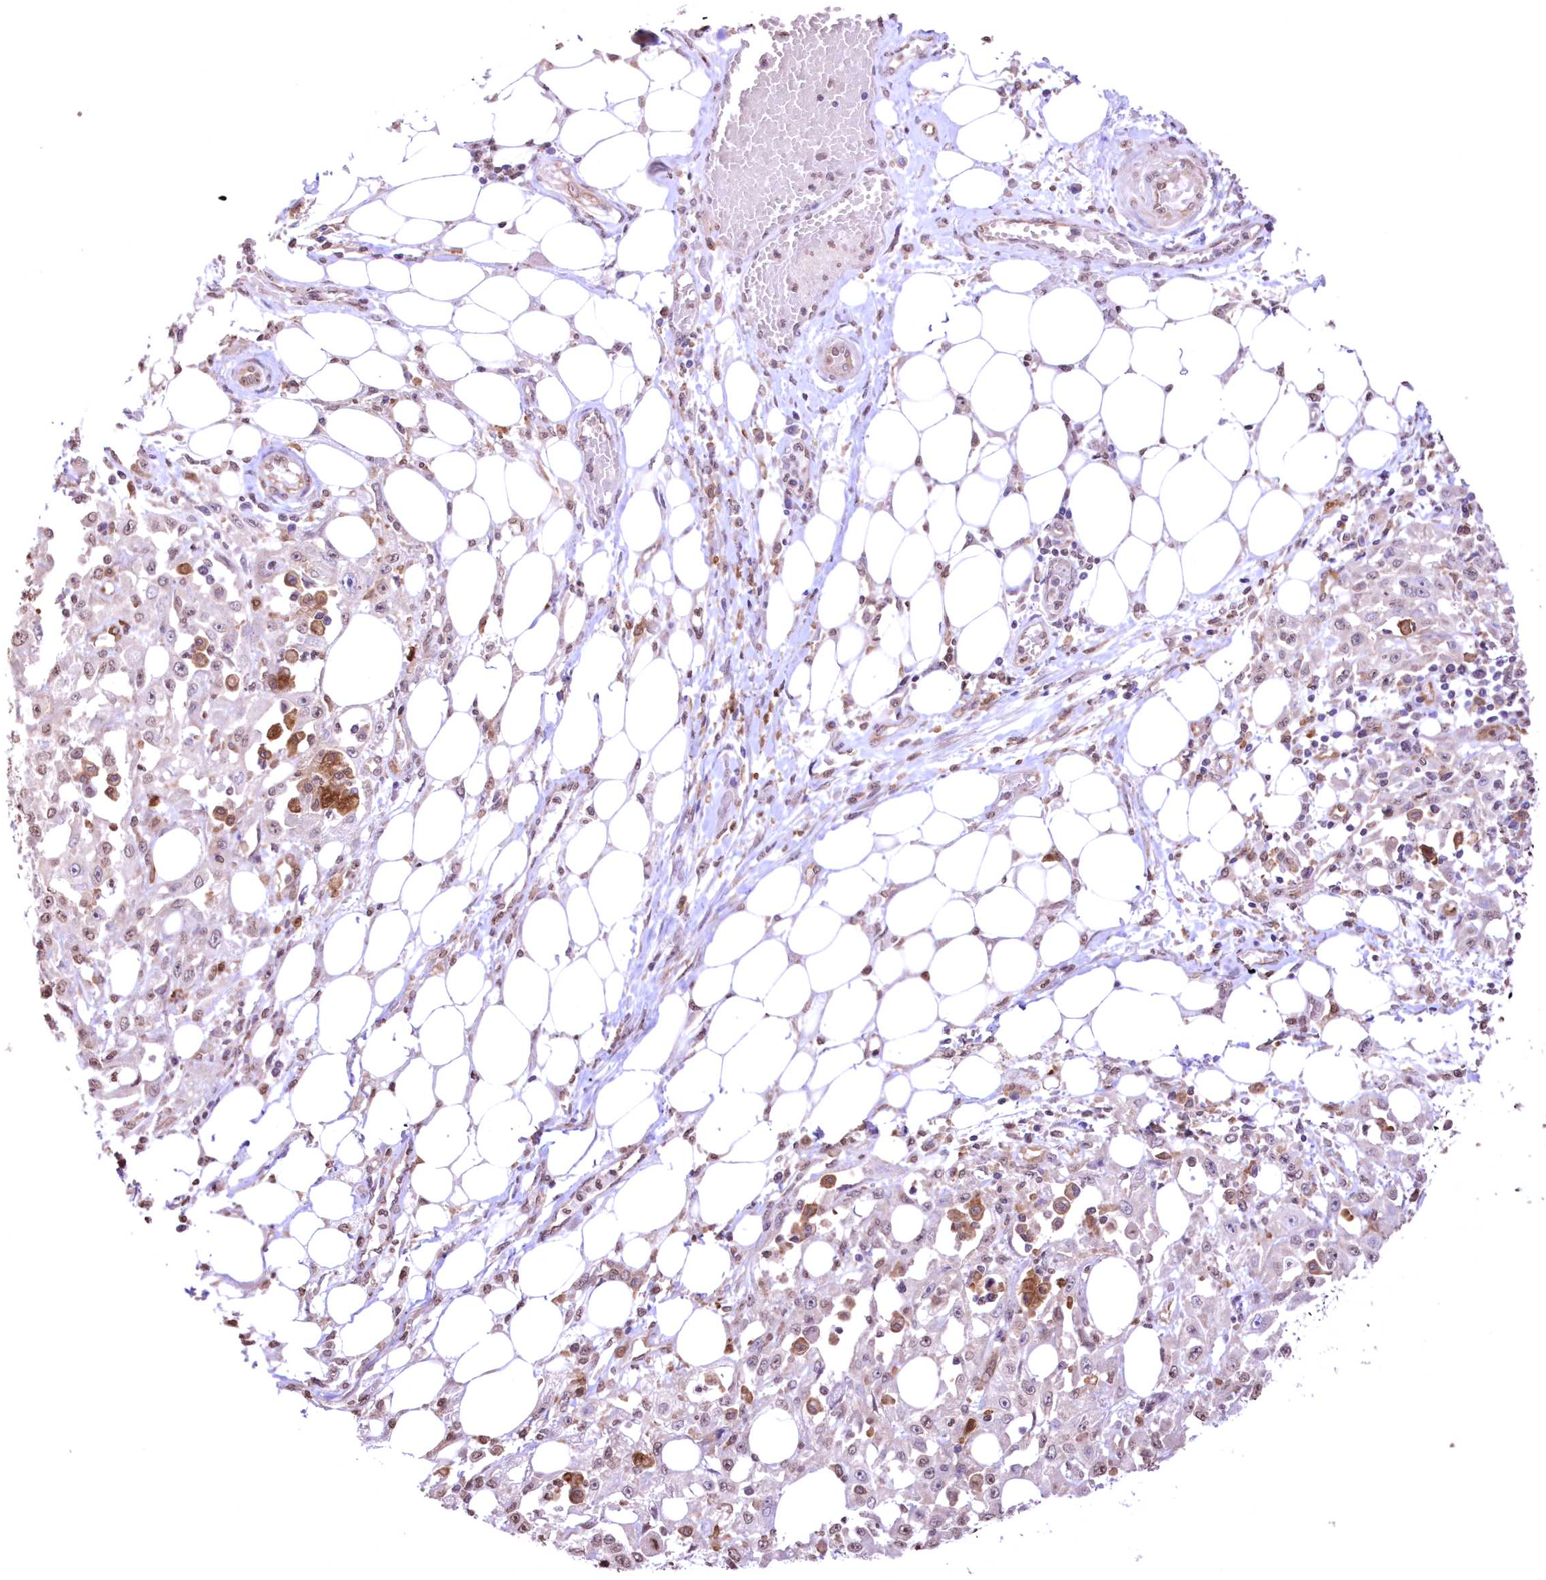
{"staining": {"intensity": "weak", "quantity": "<25%", "location": "nuclear"}, "tissue": "skin cancer", "cell_type": "Tumor cells", "image_type": "cancer", "snomed": [{"axis": "morphology", "description": "Squamous cell carcinoma, NOS"}, {"axis": "morphology", "description": "Squamous cell carcinoma, metastatic, NOS"}, {"axis": "topography", "description": "Skin"}, {"axis": "topography", "description": "Lymph node"}], "caption": "Skin cancer (metastatic squamous cell carcinoma) was stained to show a protein in brown. There is no significant staining in tumor cells.", "gene": "FCHO2", "patient": {"sex": "male", "age": 75}}